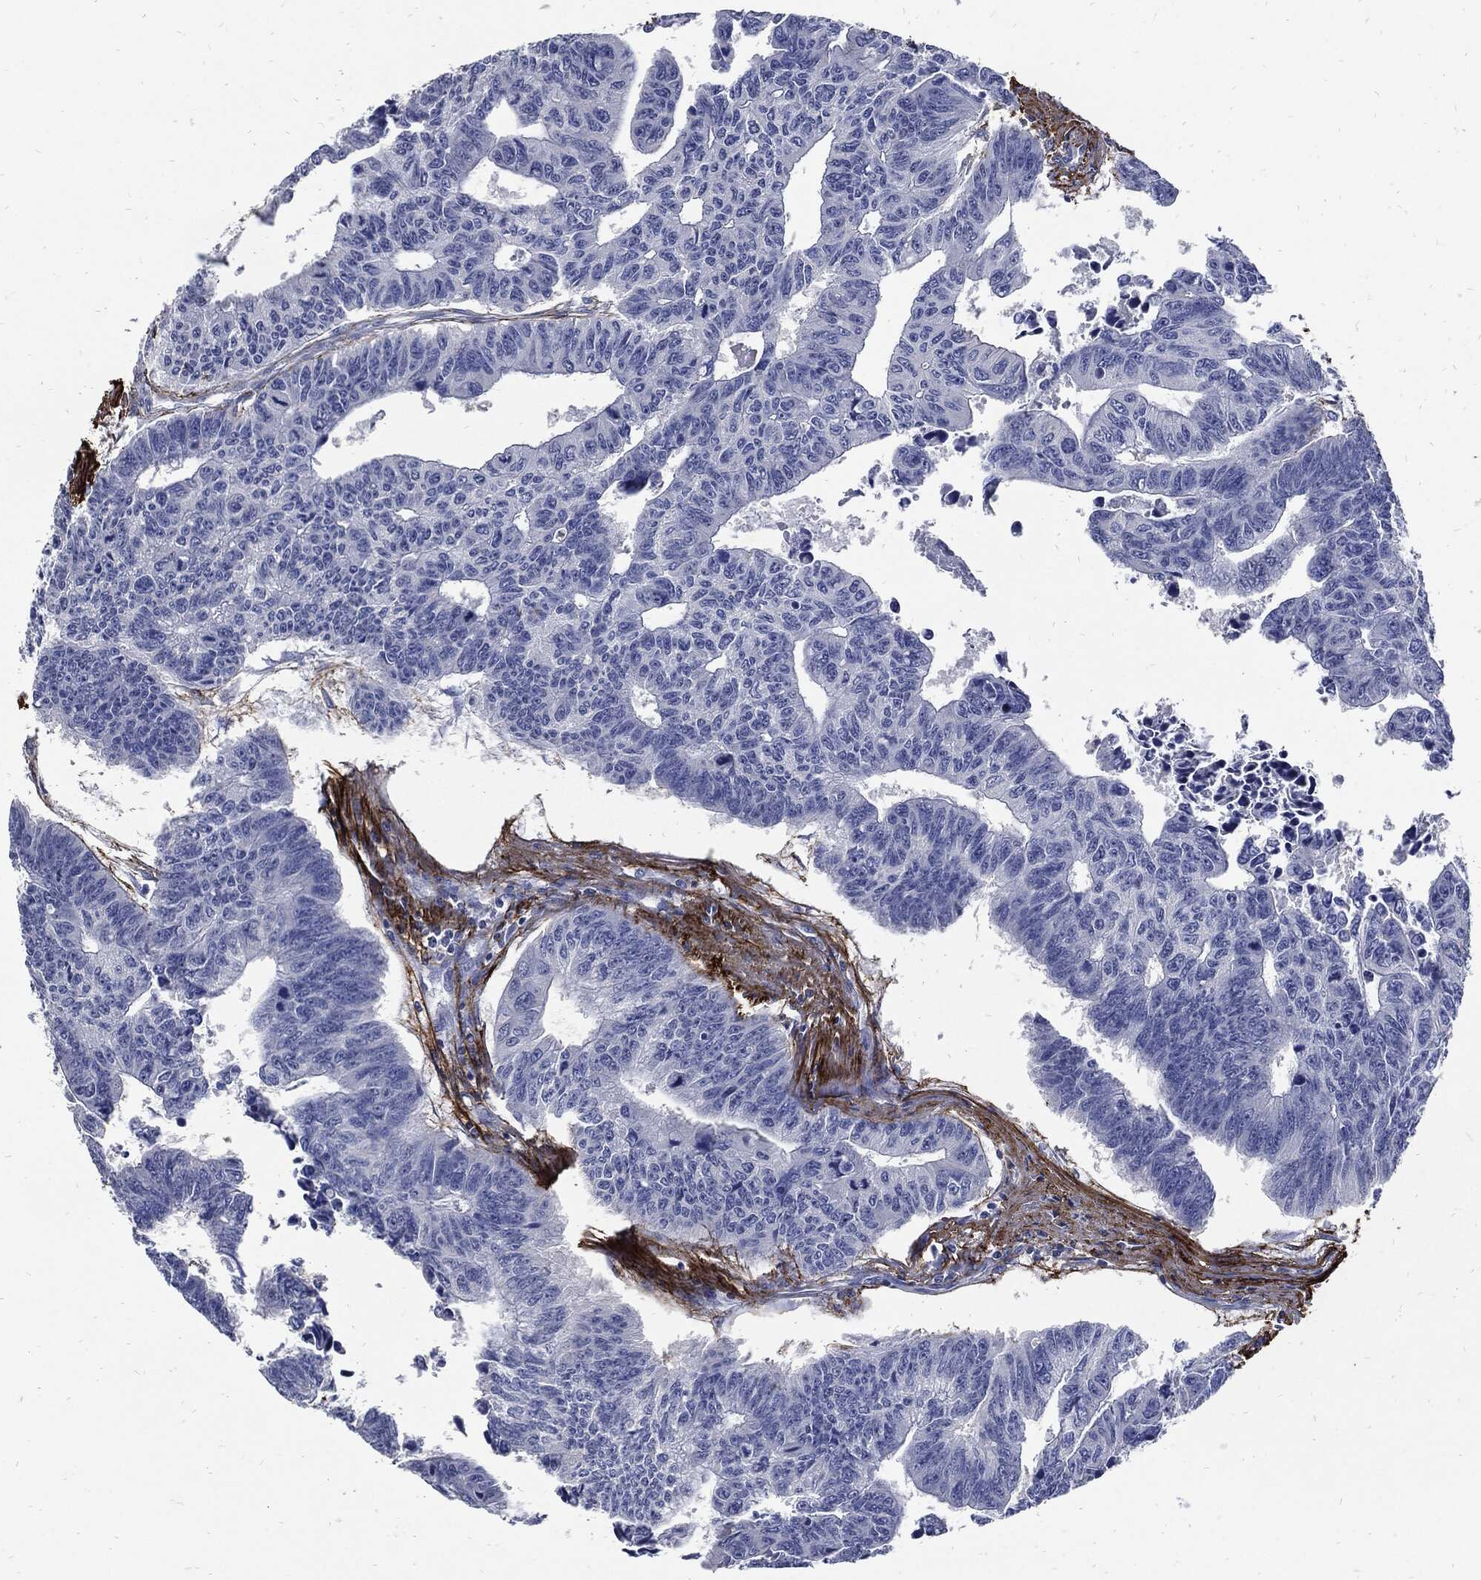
{"staining": {"intensity": "negative", "quantity": "none", "location": "none"}, "tissue": "colorectal cancer", "cell_type": "Tumor cells", "image_type": "cancer", "snomed": [{"axis": "morphology", "description": "Adenocarcinoma, NOS"}, {"axis": "topography", "description": "Rectum"}], "caption": "Adenocarcinoma (colorectal) was stained to show a protein in brown. There is no significant positivity in tumor cells. (DAB IHC visualized using brightfield microscopy, high magnification).", "gene": "FBN1", "patient": {"sex": "female", "age": 85}}